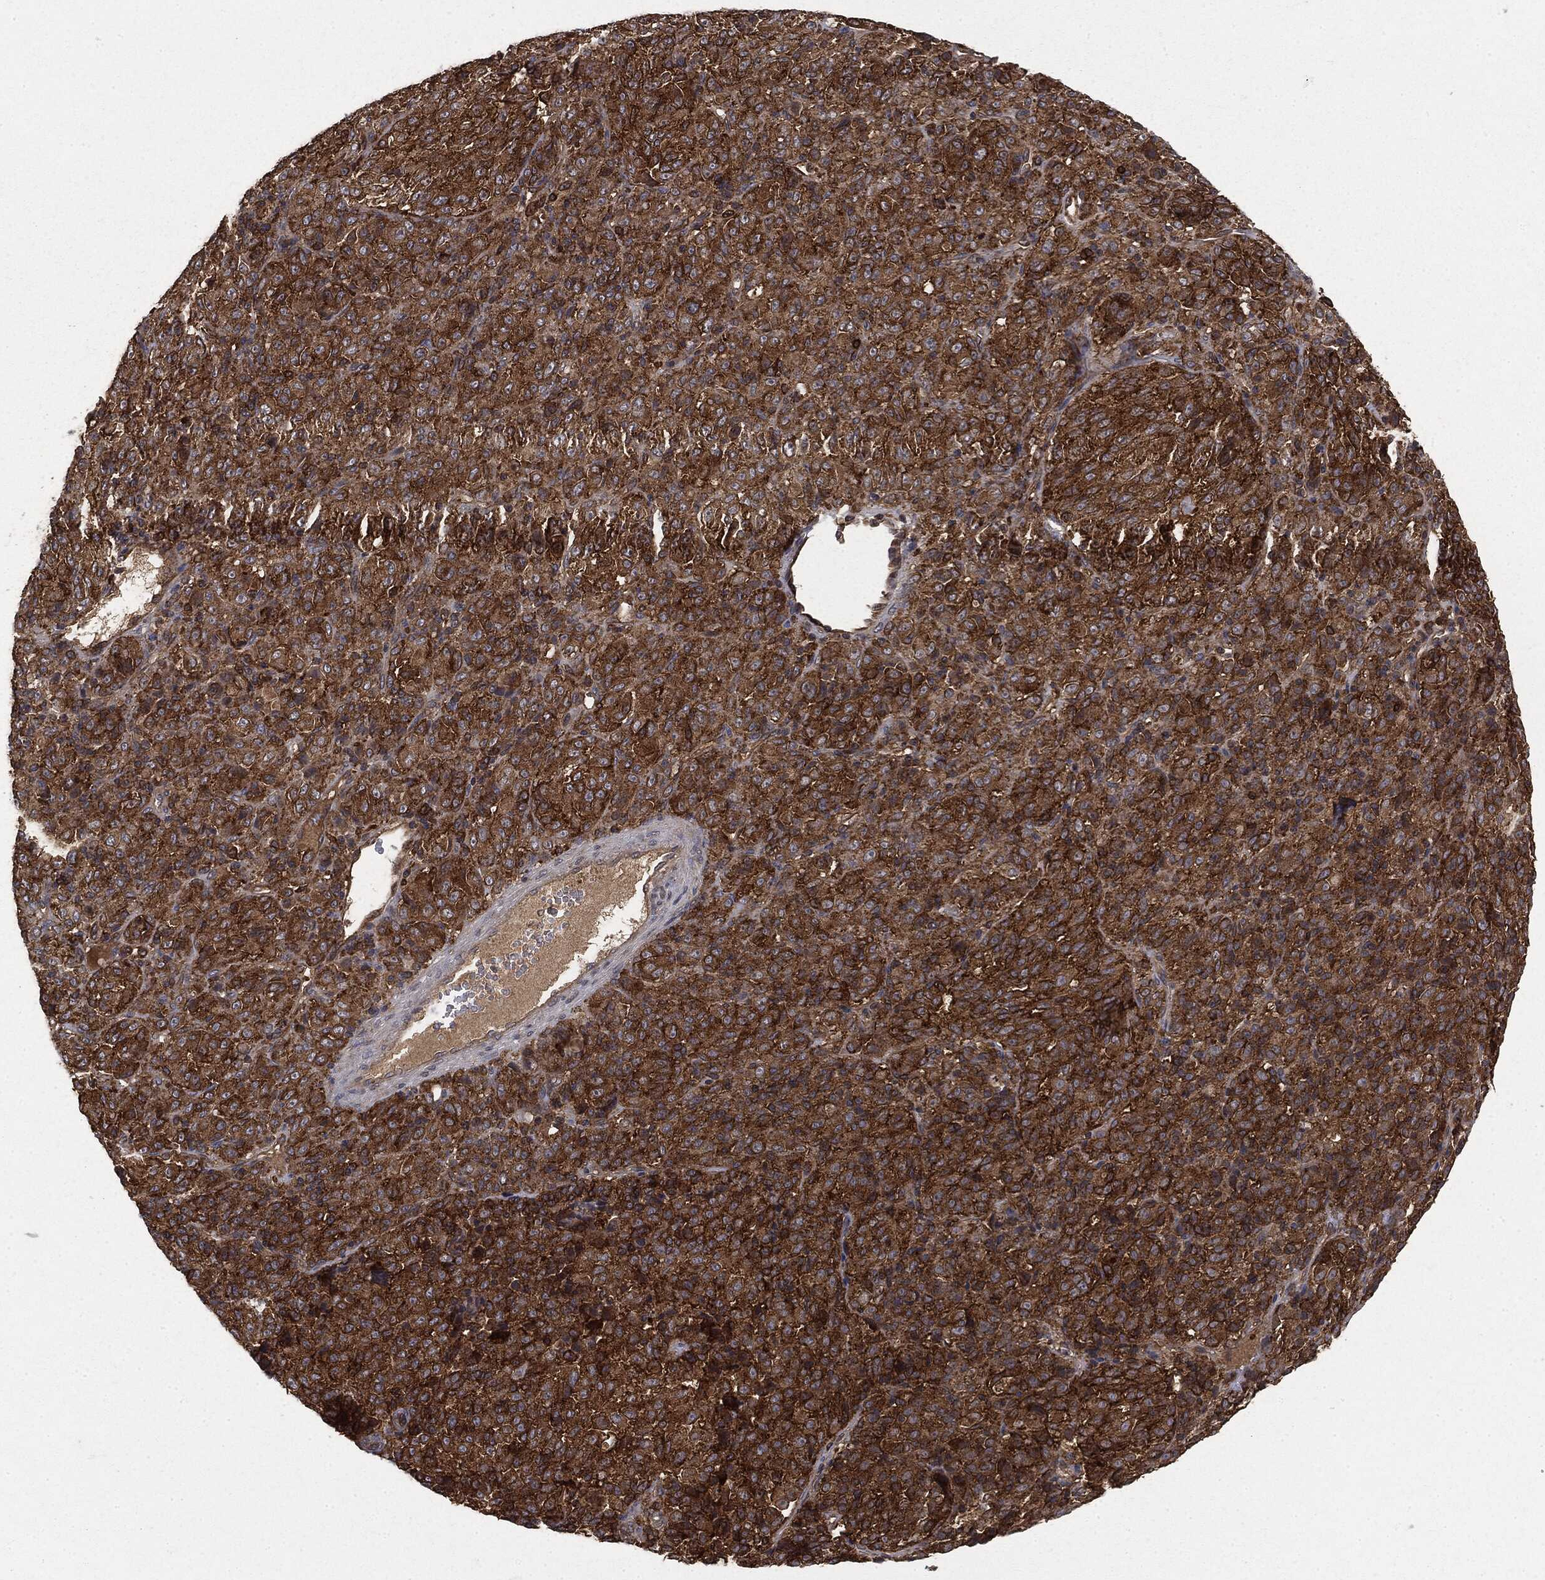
{"staining": {"intensity": "strong", "quantity": ">75%", "location": "cytoplasmic/membranous"}, "tissue": "melanoma", "cell_type": "Tumor cells", "image_type": "cancer", "snomed": [{"axis": "morphology", "description": "Malignant melanoma, Metastatic site"}, {"axis": "topography", "description": "Brain"}], "caption": "IHC (DAB) staining of melanoma demonstrates strong cytoplasmic/membranous protein staining in approximately >75% of tumor cells.", "gene": "SNX5", "patient": {"sex": "female", "age": 56}}